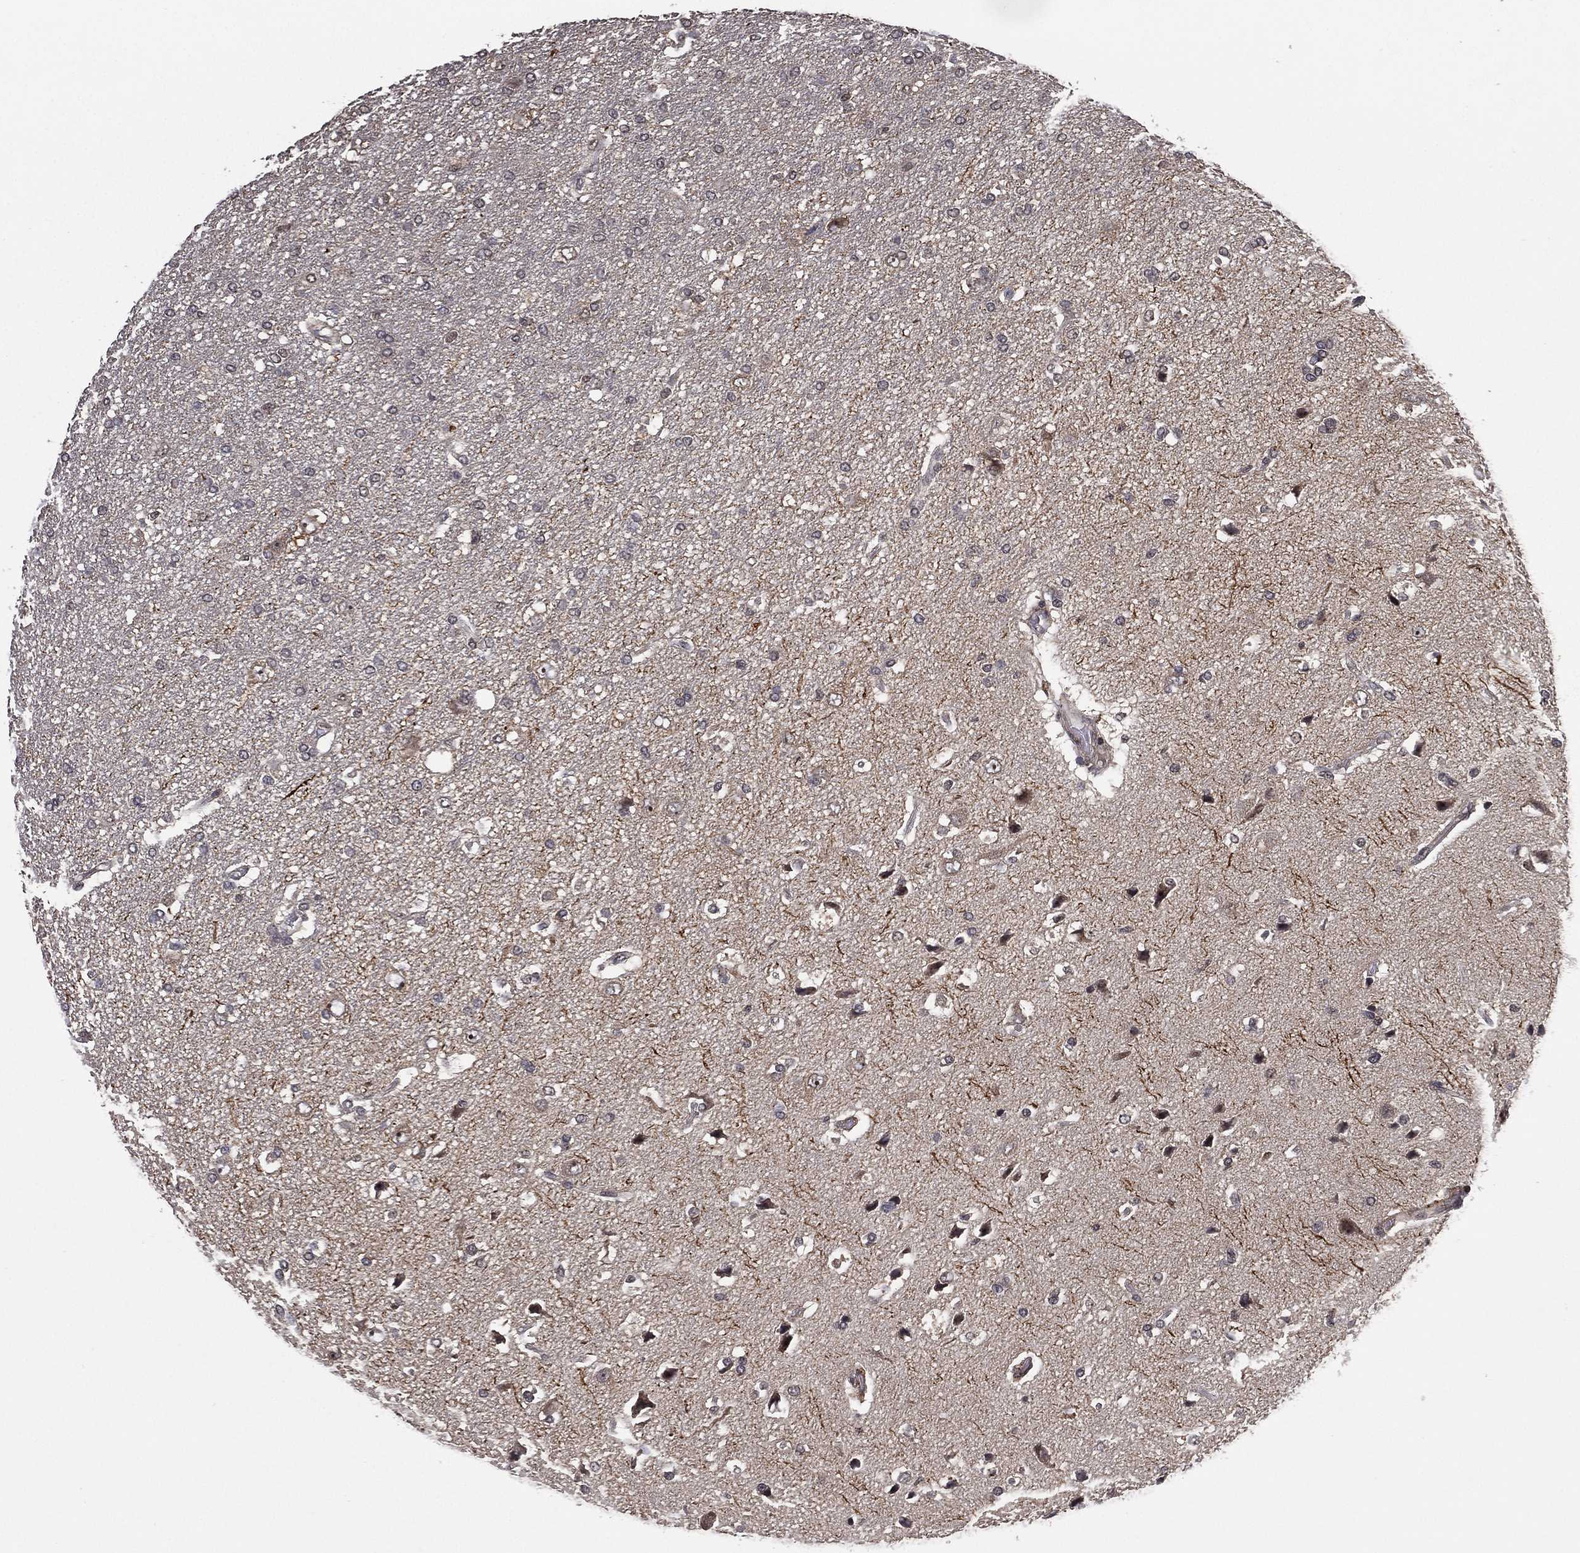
{"staining": {"intensity": "negative", "quantity": "none", "location": "none"}, "tissue": "glioma", "cell_type": "Tumor cells", "image_type": "cancer", "snomed": [{"axis": "morphology", "description": "Glioma, malignant, High grade"}, {"axis": "topography", "description": "Brain"}], "caption": "Image shows no significant protein staining in tumor cells of malignant high-grade glioma.", "gene": "NELFCD", "patient": {"sex": "female", "age": 63}}